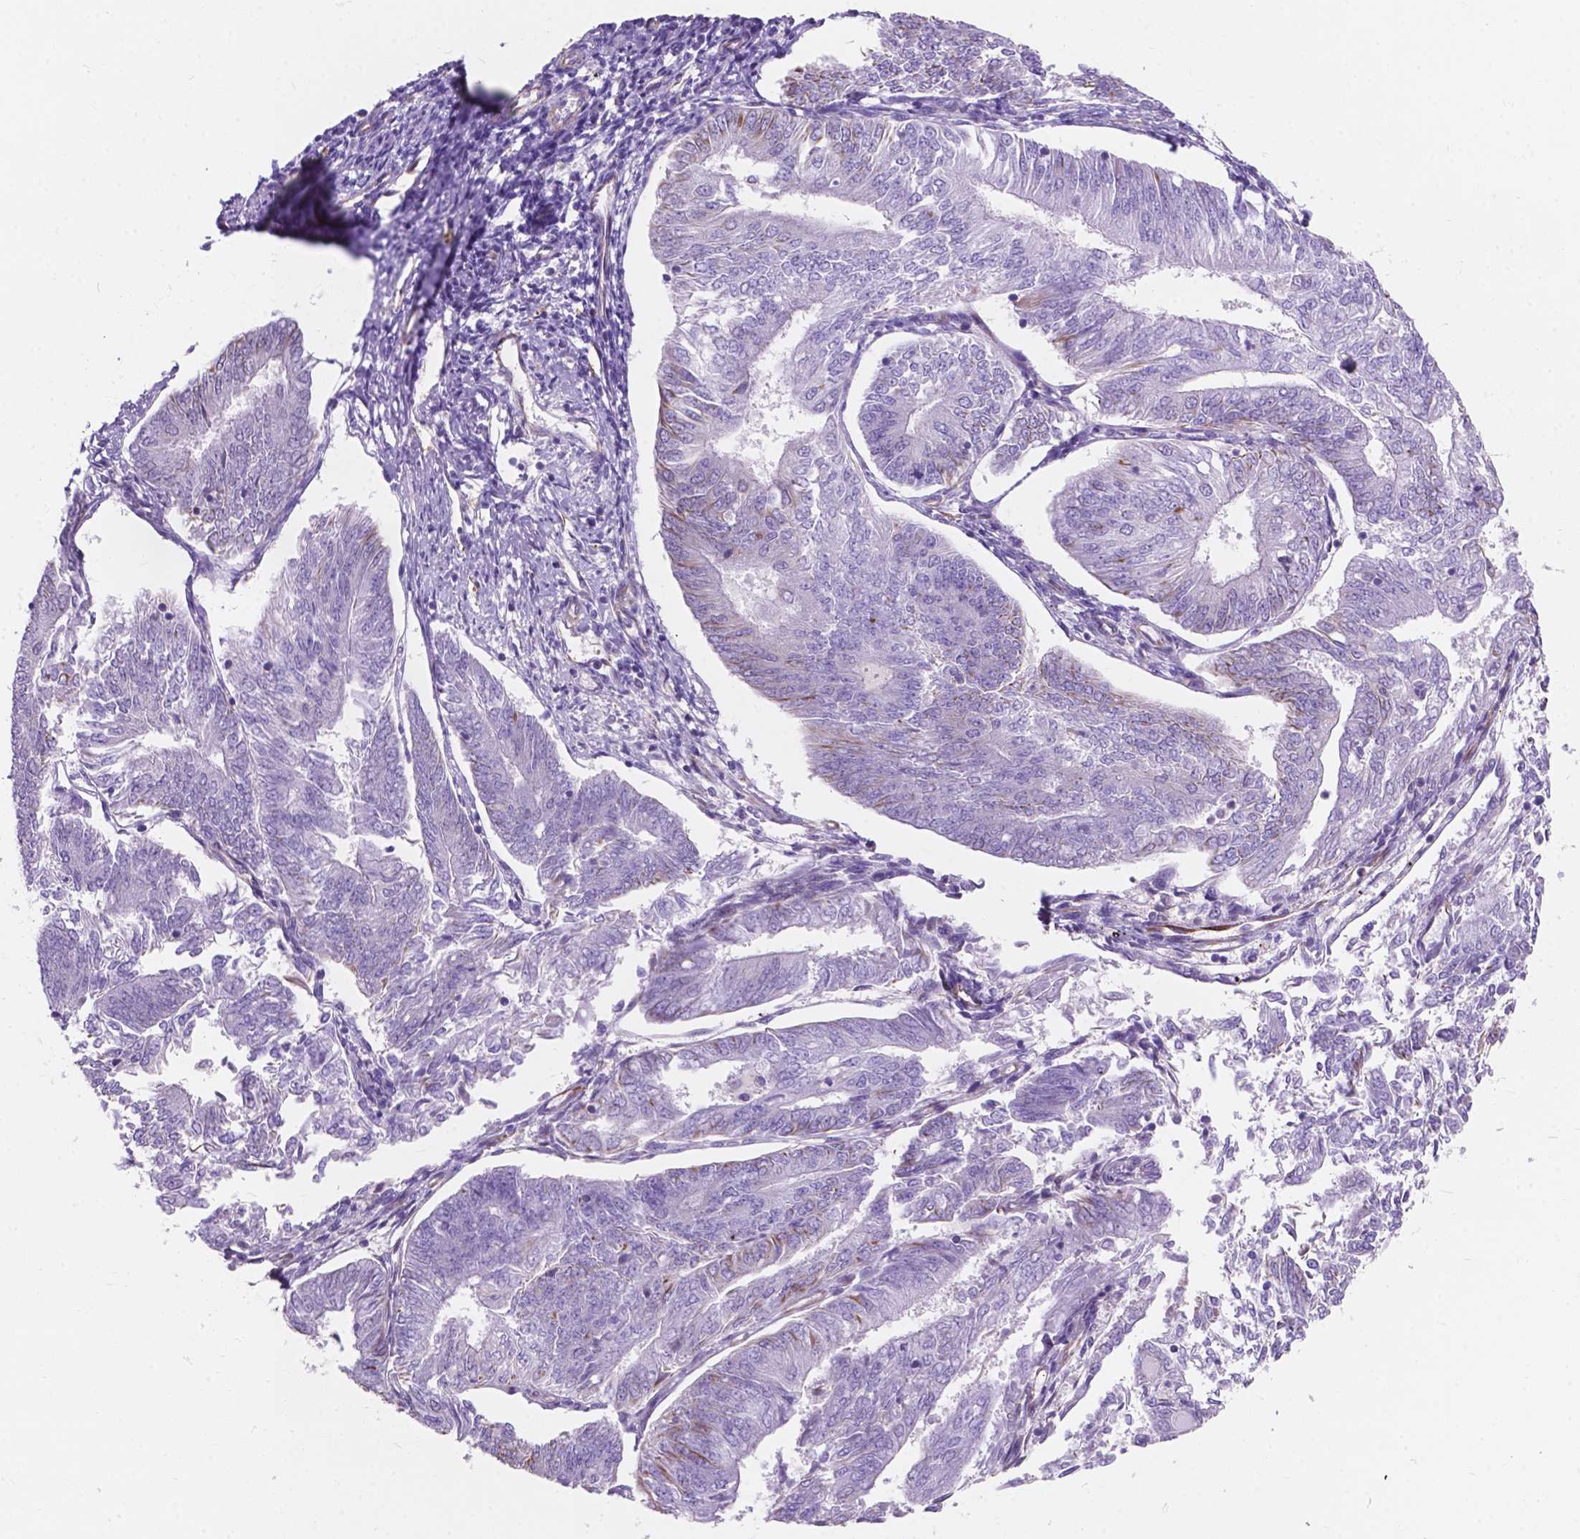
{"staining": {"intensity": "weak", "quantity": "<25%", "location": "cytoplasmic/membranous"}, "tissue": "endometrial cancer", "cell_type": "Tumor cells", "image_type": "cancer", "snomed": [{"axis": "morphology", "description": "Adenocarcinoma, NOS"}, {"axis": "topography", "description": "Endometrium"}], "caption": "DAB (3,3'-diaminobenzidine) immunohistochemical staining of endometrial adenocarcinoma displays no significant expression in tumor cells.", "gene": "AMOT", "patient": {"sex": "female", "age": 58}}